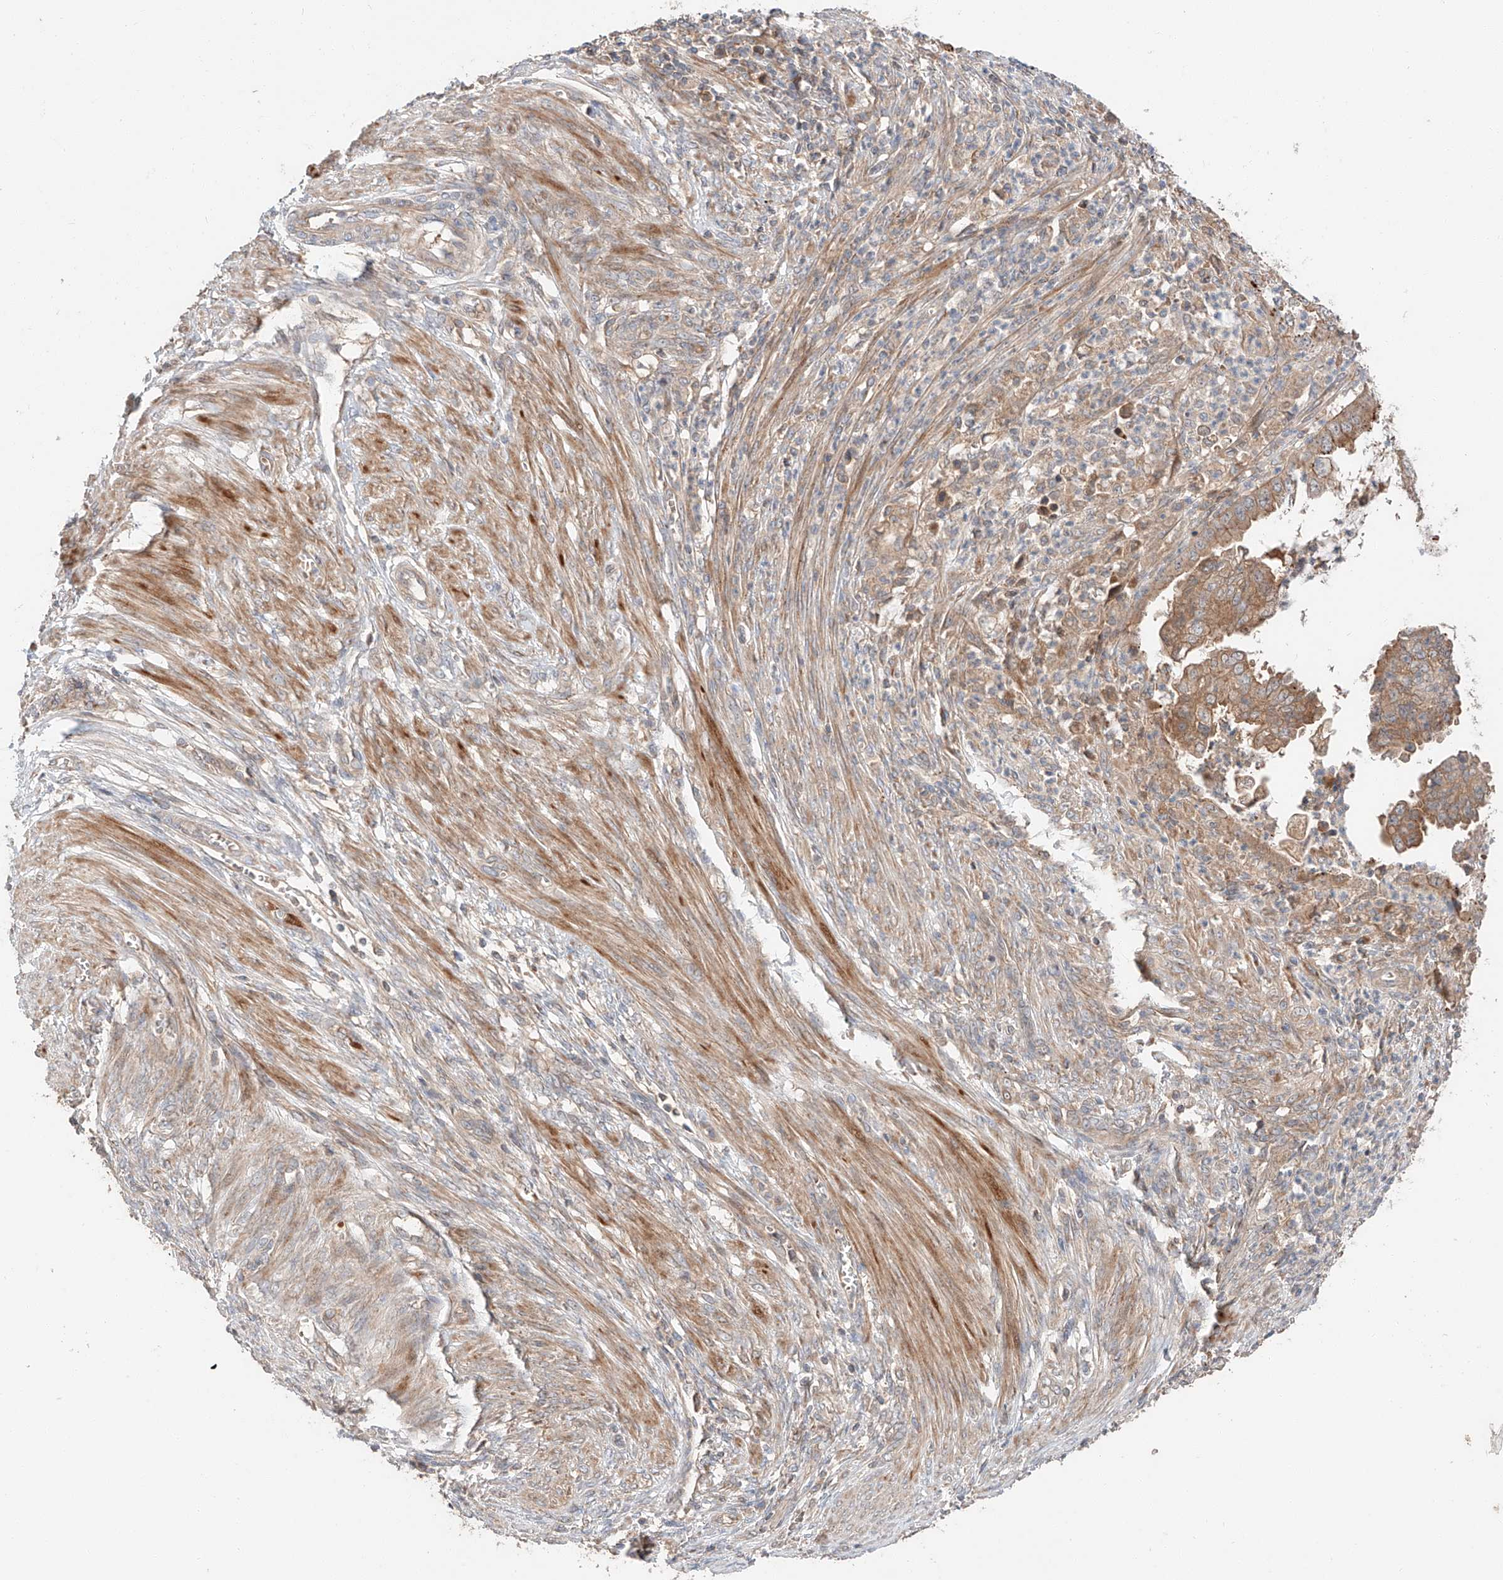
{"staining": {"intensity": "moderate", "quantity": ">75%", "location": "cytoplasmic/membranous"}, "tissue": "endometrial cancer", "cell_type": "Tumor cells", "image_type": "cancer", "snomed": [{"axis": "morphology", "description": "Adenocarcinoma, NOS"}, {"axis": "topography", "description": "Endometrium"}], "caption": "Immunohistochemical staining of human endometrial cancer (adenocarcinoma) exhibits moderate cytoplasmic/membranous protein staining in about >75% of tumor cells. The protein of interest is stained brown, and the nuclei are stained in blue (DAB IHC with brightfield microscopy, high magnification).", "gene": "XPNPEP1", "patient": {"sex": "female", "age": 51}}